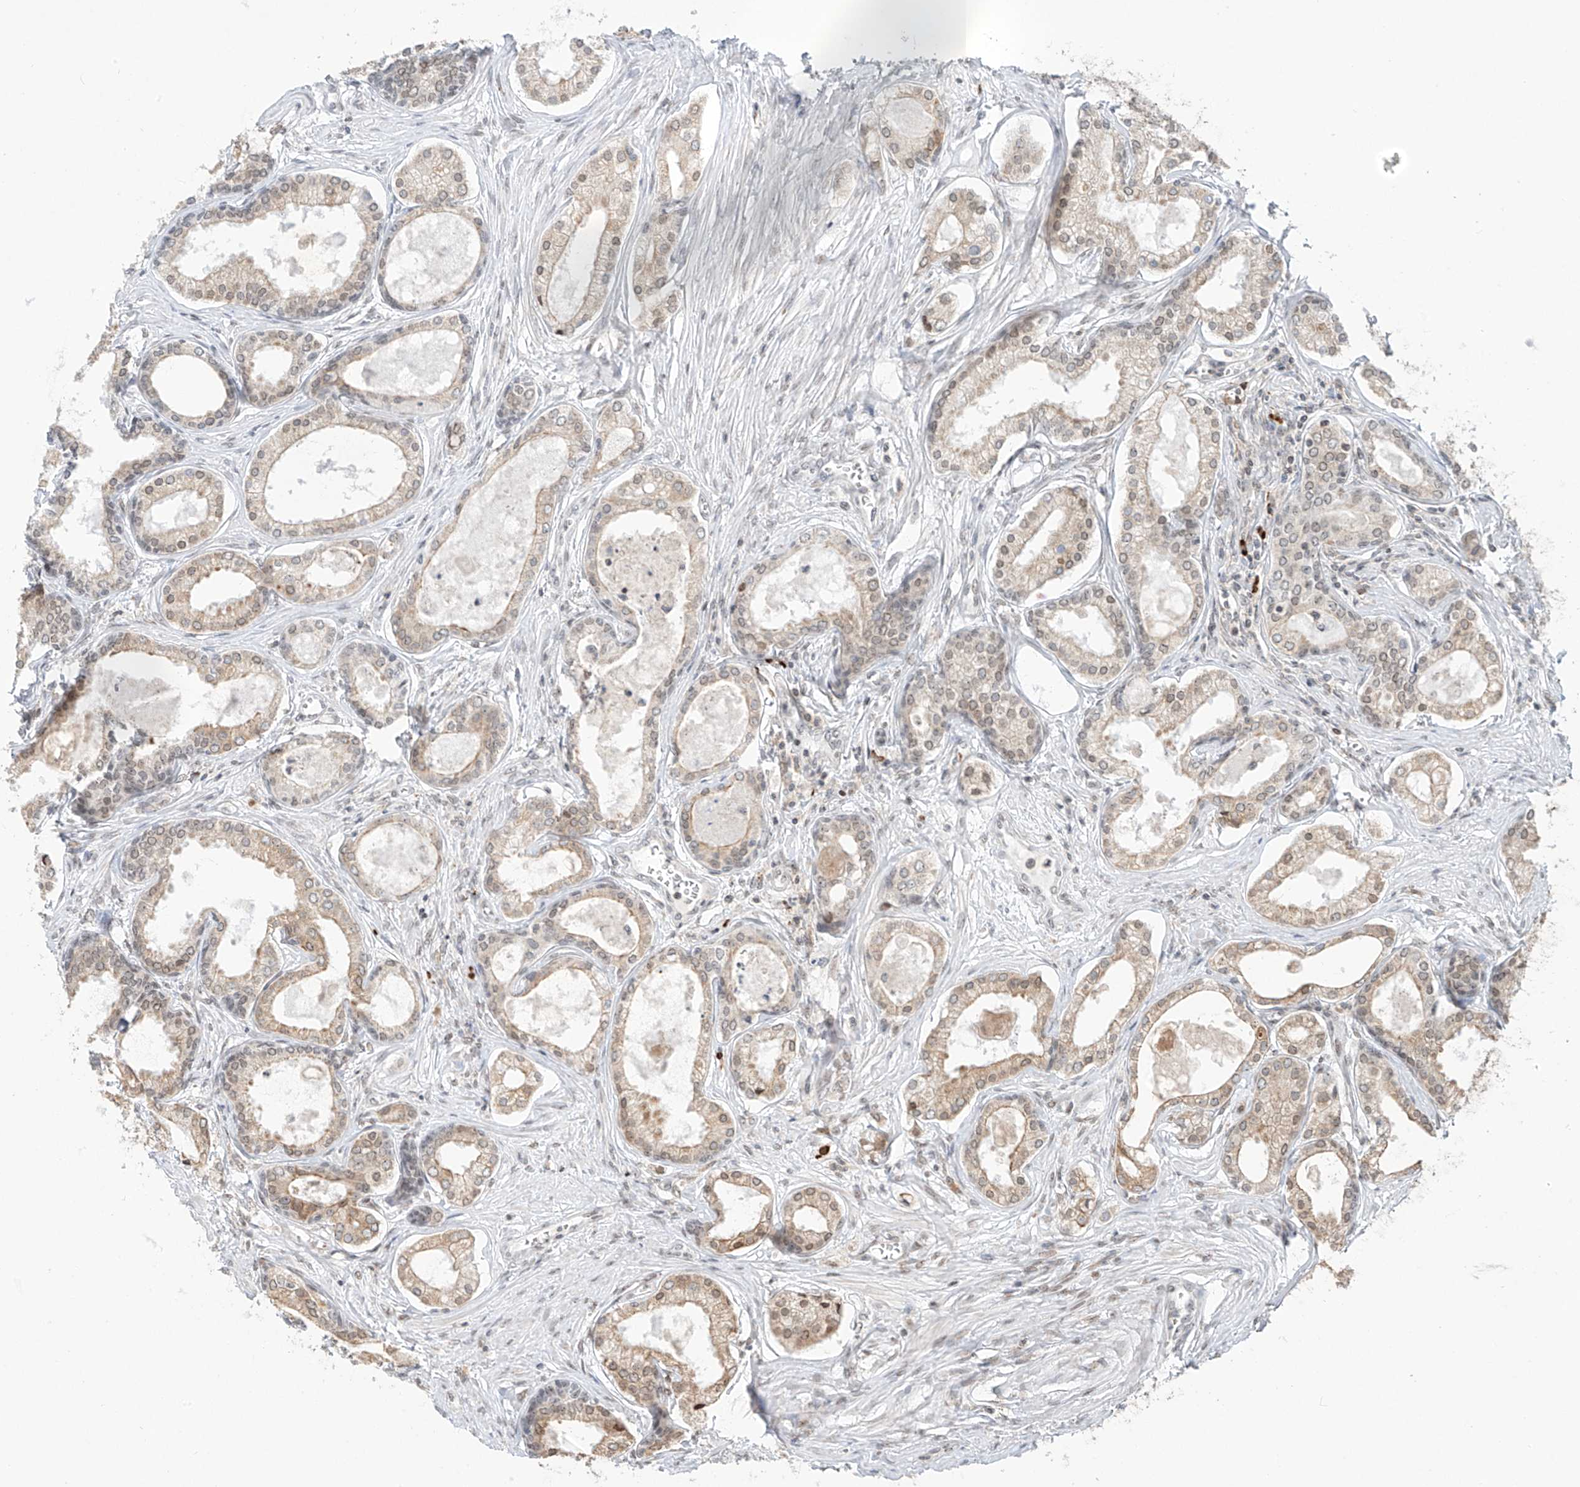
{"staining": {"intensity": "moderate", "quantity": ">75%", "location": "cytoplasmic/membranous,nuclear"}, "tissue": "prostate cancer", "cell_type": "Tumor cells", "image_type": "cancer", "snomed": [{"axis": "morphology", "description": "Adenocarcinoma, High grade"}, {"axis": "topography", "description": "Prostate"}], "caption": "A brown stain shows moderate cytoplasmic/membranous and nuclear expression of a protein in human prostate cancer (adenocarcinoma (high-grade)) tumor cells. The protein of interest is shown in brown color, while the nuclei are stained blue.", "gene": "ZNF512", "patient": {"sex": "male", "age": 68}}